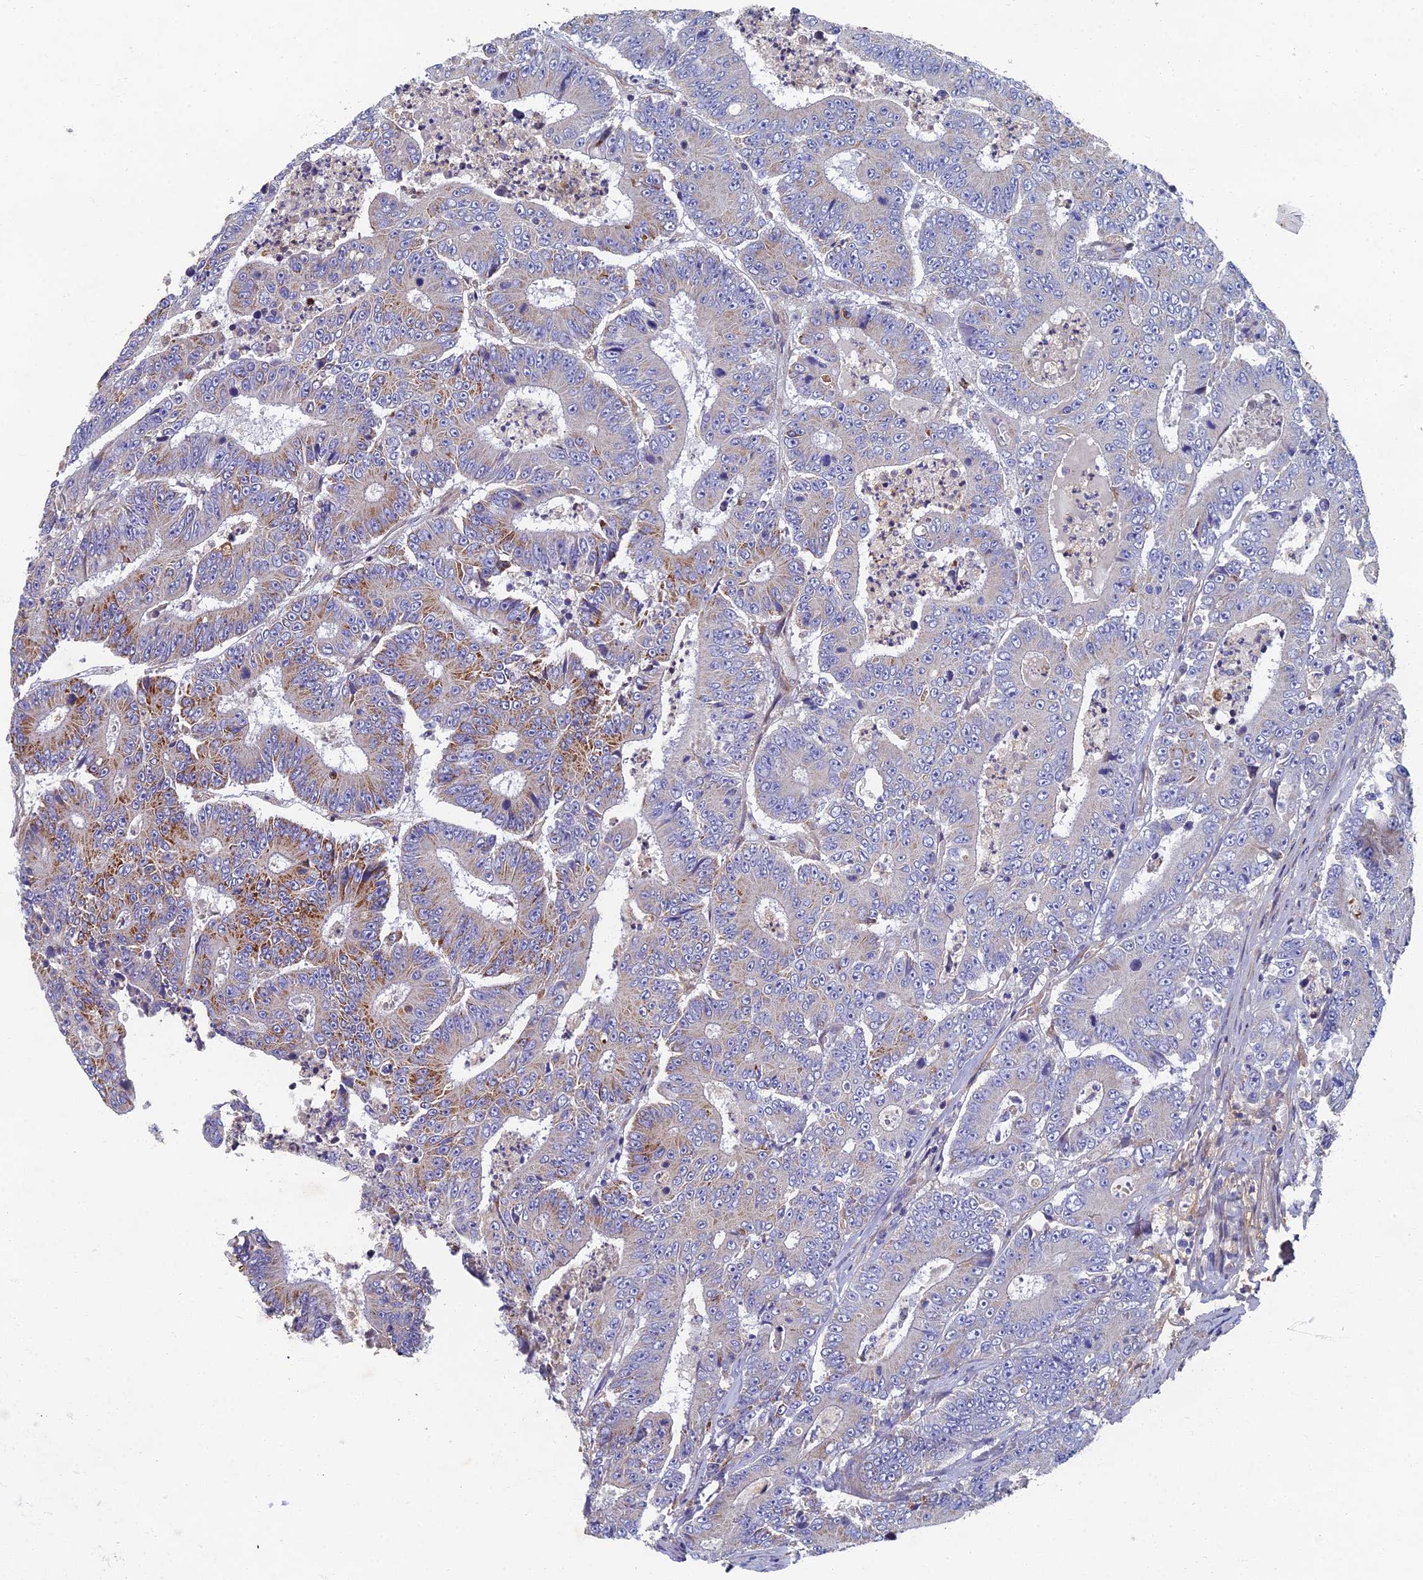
{"staining": {"intensity": "moderate", "quantity": "<25%", "location": "cytoplasmic/membranous"}, "tissue": "colorectal cancer", "cell_type": "Tumor cells", "image_type": "cancer", "snomed": [{"axis": "morphology", "description": "Adenocarcinoma, NOS"}, {"axis": "topography", "description": "Colon"}], "caption": "Human colorectal cancer (adenocarcinoma) stained with a brown dye shows moderate cytoplasmic/membranous positive expression in approximately <25% of tumor cells.", "gene": "RNASEK", "patient": {"sex": "male", "age": 83}}